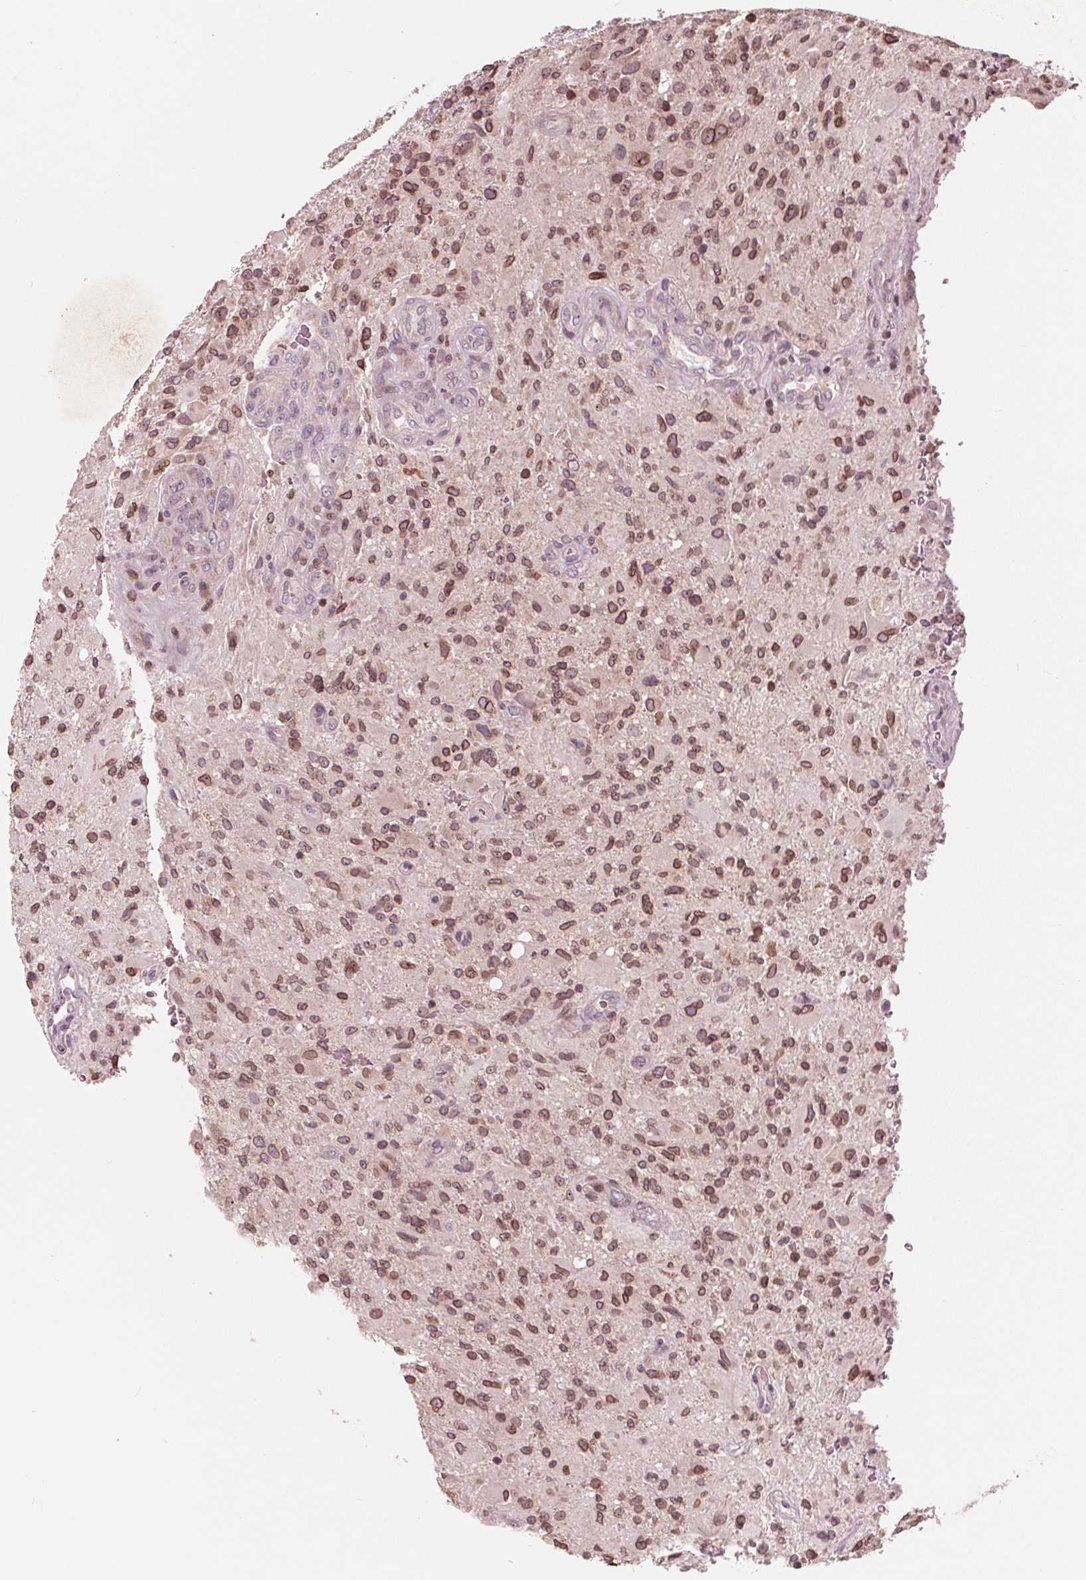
{"staining": {"intensity": "moderate", "quantity": ">75%", "location": "cytoplasmic/membranous,nuclear"}, "tissue": "glioma", "cell_type": "Tumor cells", "image_type": "cancer", "snomed": [{"axis": "morphology", "description": "Glioma, malignant, High grade"}, {"axis": "topography", "description": "Brain"}], "caption": "This is a histology image of IHC staining of glioma, which shows moderate positivity in the cytoplasmic/membranous and nuclear of tumor cells.", "gene": "NUP210", "patient": {"sex": "male", "age": 53}}